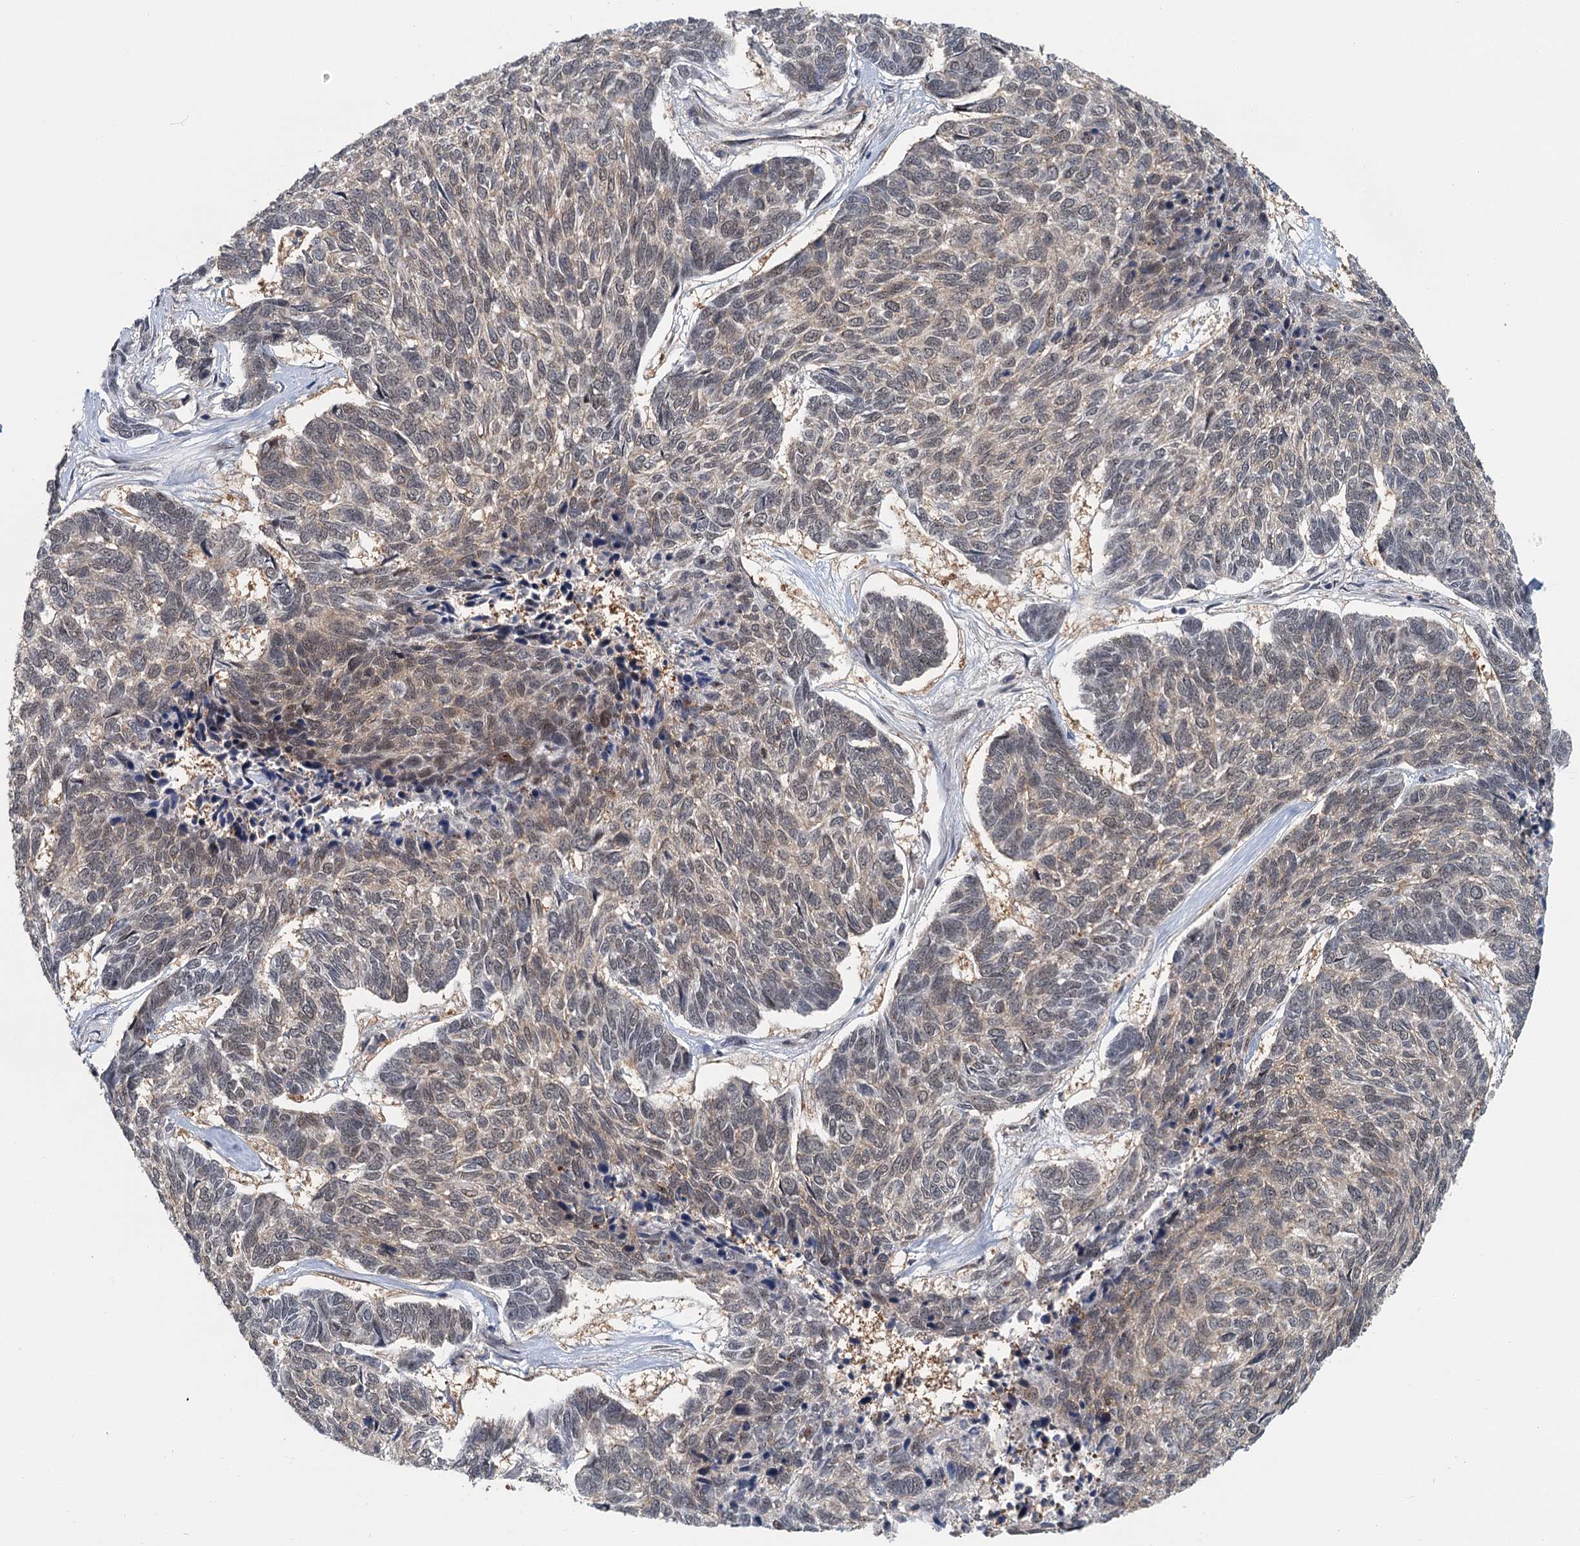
{"staining": {"intensity": "weak", "quantity": "25%-75%", "location": "nuclear"}, "tissue": "skin cancer", "cell_type": "Tumor cells", "image_type": "cancer", "snomed": [{"axis": "morphology", "description": "Basal cell carcinoma"}, {"axis": "topography", "description": "Skin"}], "caption": "A micrograph of skin basal cell carcinoma stained for a protein displays weak nuclear brown staining in tumor cells.", "gene": "TAS2R42", "patient": {"sex": "female", "age": 65}}